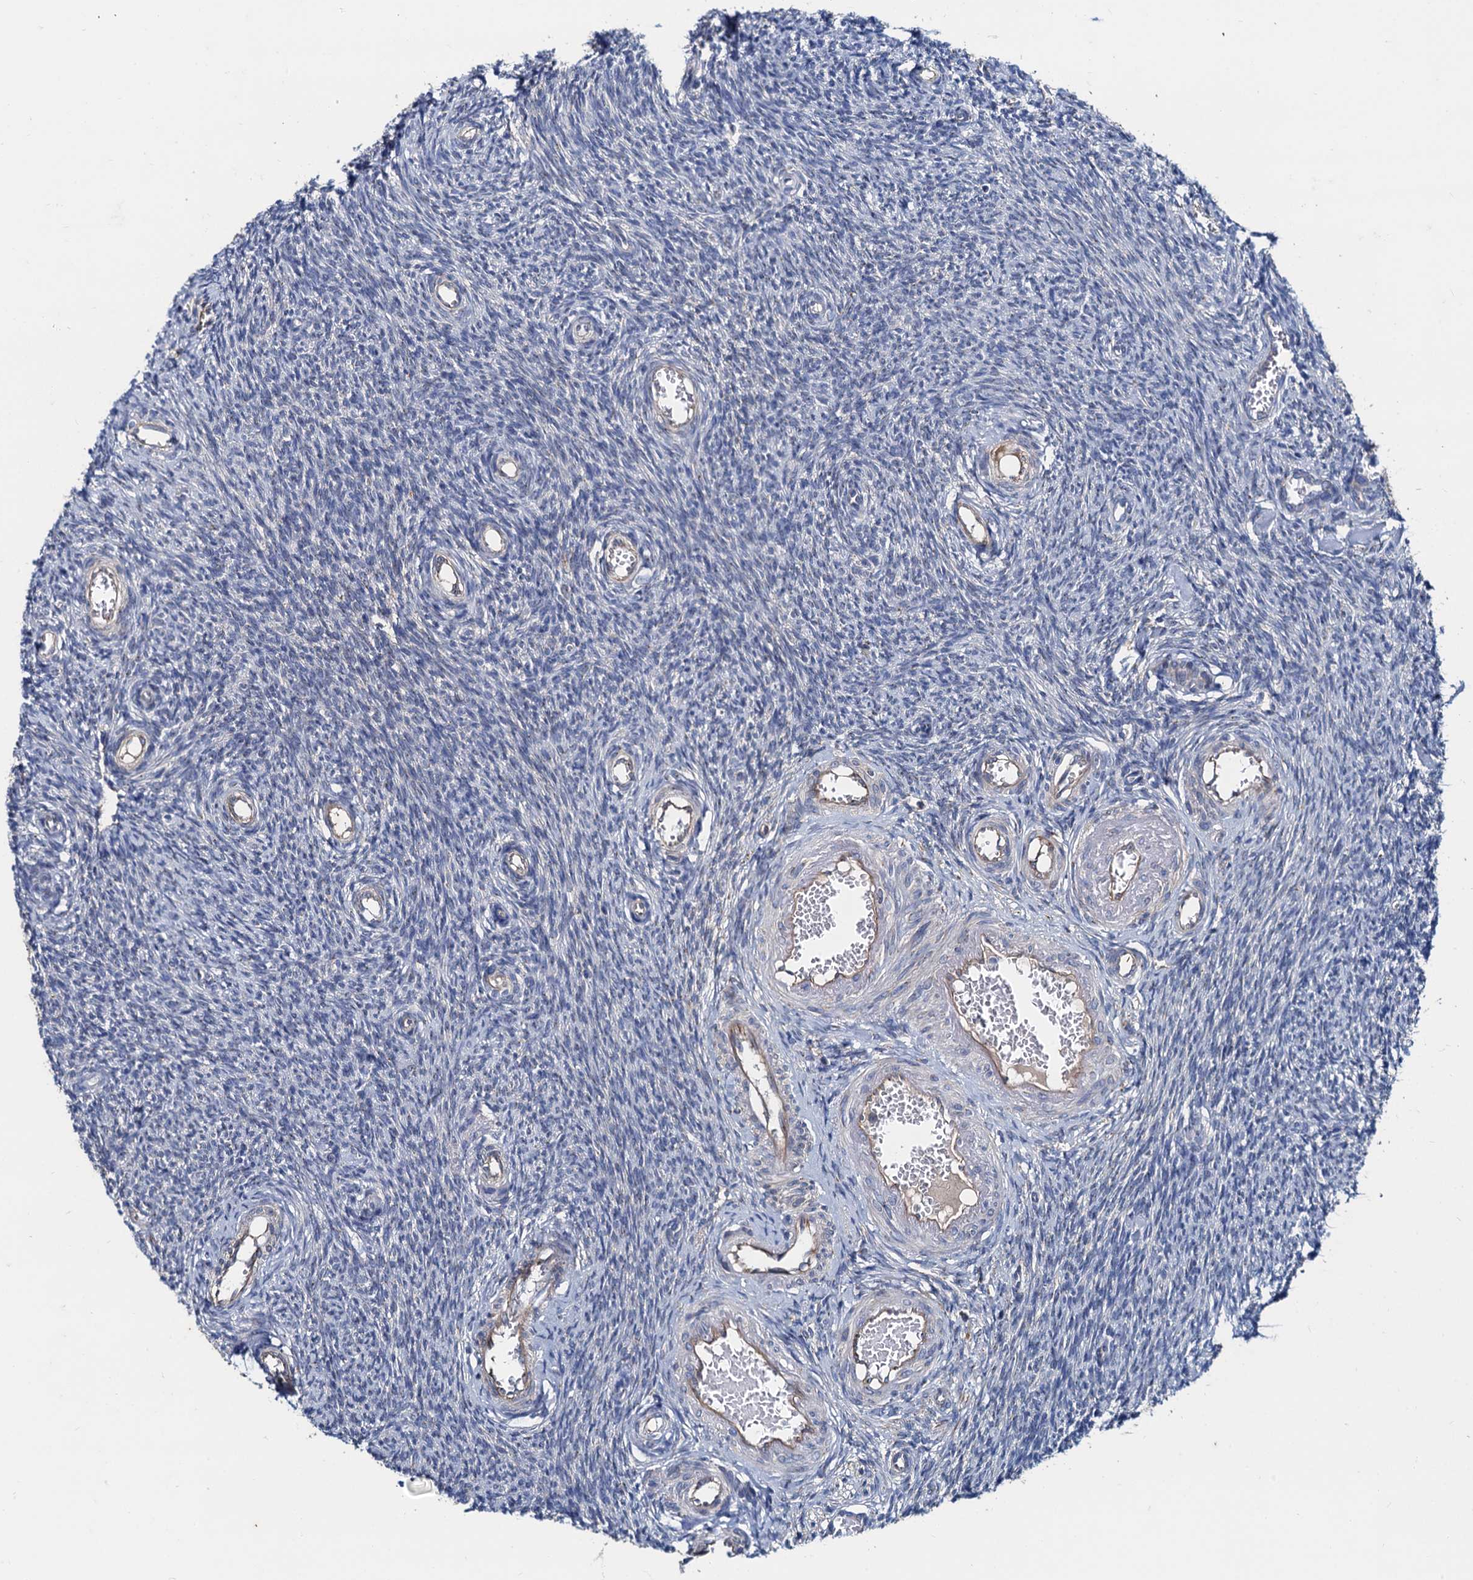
{"staining": {"intensity": "negative", "quantity": "none", "location": "none"}, "tissue": "ovary", "cell_type": "Ovarian stroma cells", "image_type": "normal", "snomed": [{"axis": "morphology", "description": "Normal tissue, NOS"}, {"axis": "topography", "description": "Ovary"}], "caption": "An immunohistochemistry micrograph of benign ovary is shown. There is no staining in ovarian stroma cells of ovary.", "gene": "NGRN", "patient": {"sex": "female", "age": 44}}